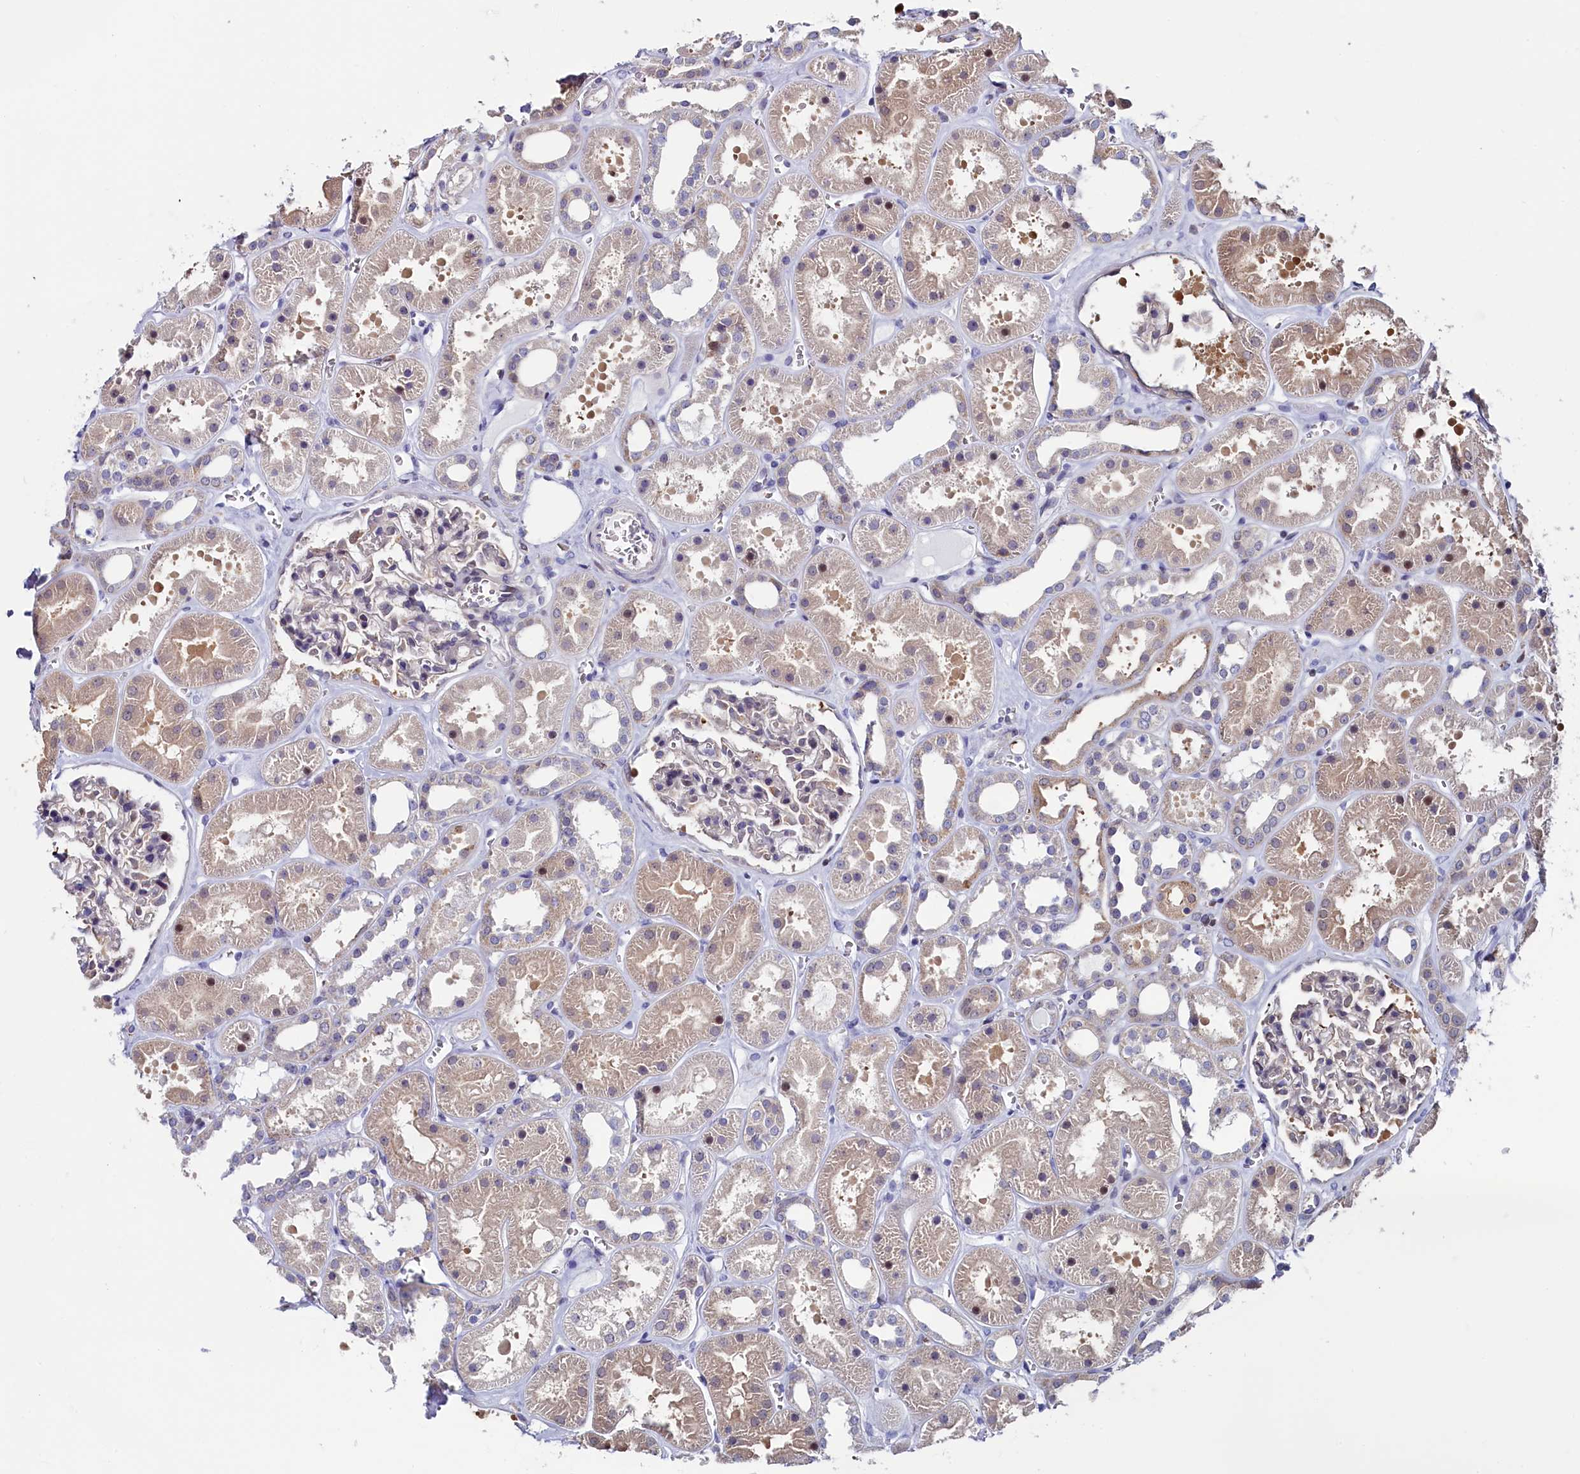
{"staining": {"intensity": "moderate", "quantity": "25%-75%", "location": "nuclear"}, "tissue": "kidney", "cell_type": "Cells in glomeruli", "image_type": "normal", "snomed": [{"axis": "morphology", "description": "Normal tissue, NOS"}, {"axis": "topography", "description": "Kidney"}], "caption": "Immunohistochemistry (IHC) of benign human kidney displays medium levels of moderate nuclear expression in about 25%-75% of cells in glomeruli.", "gene": "CIAPIN1", "patient": {"sex": "female", "age": 41}}